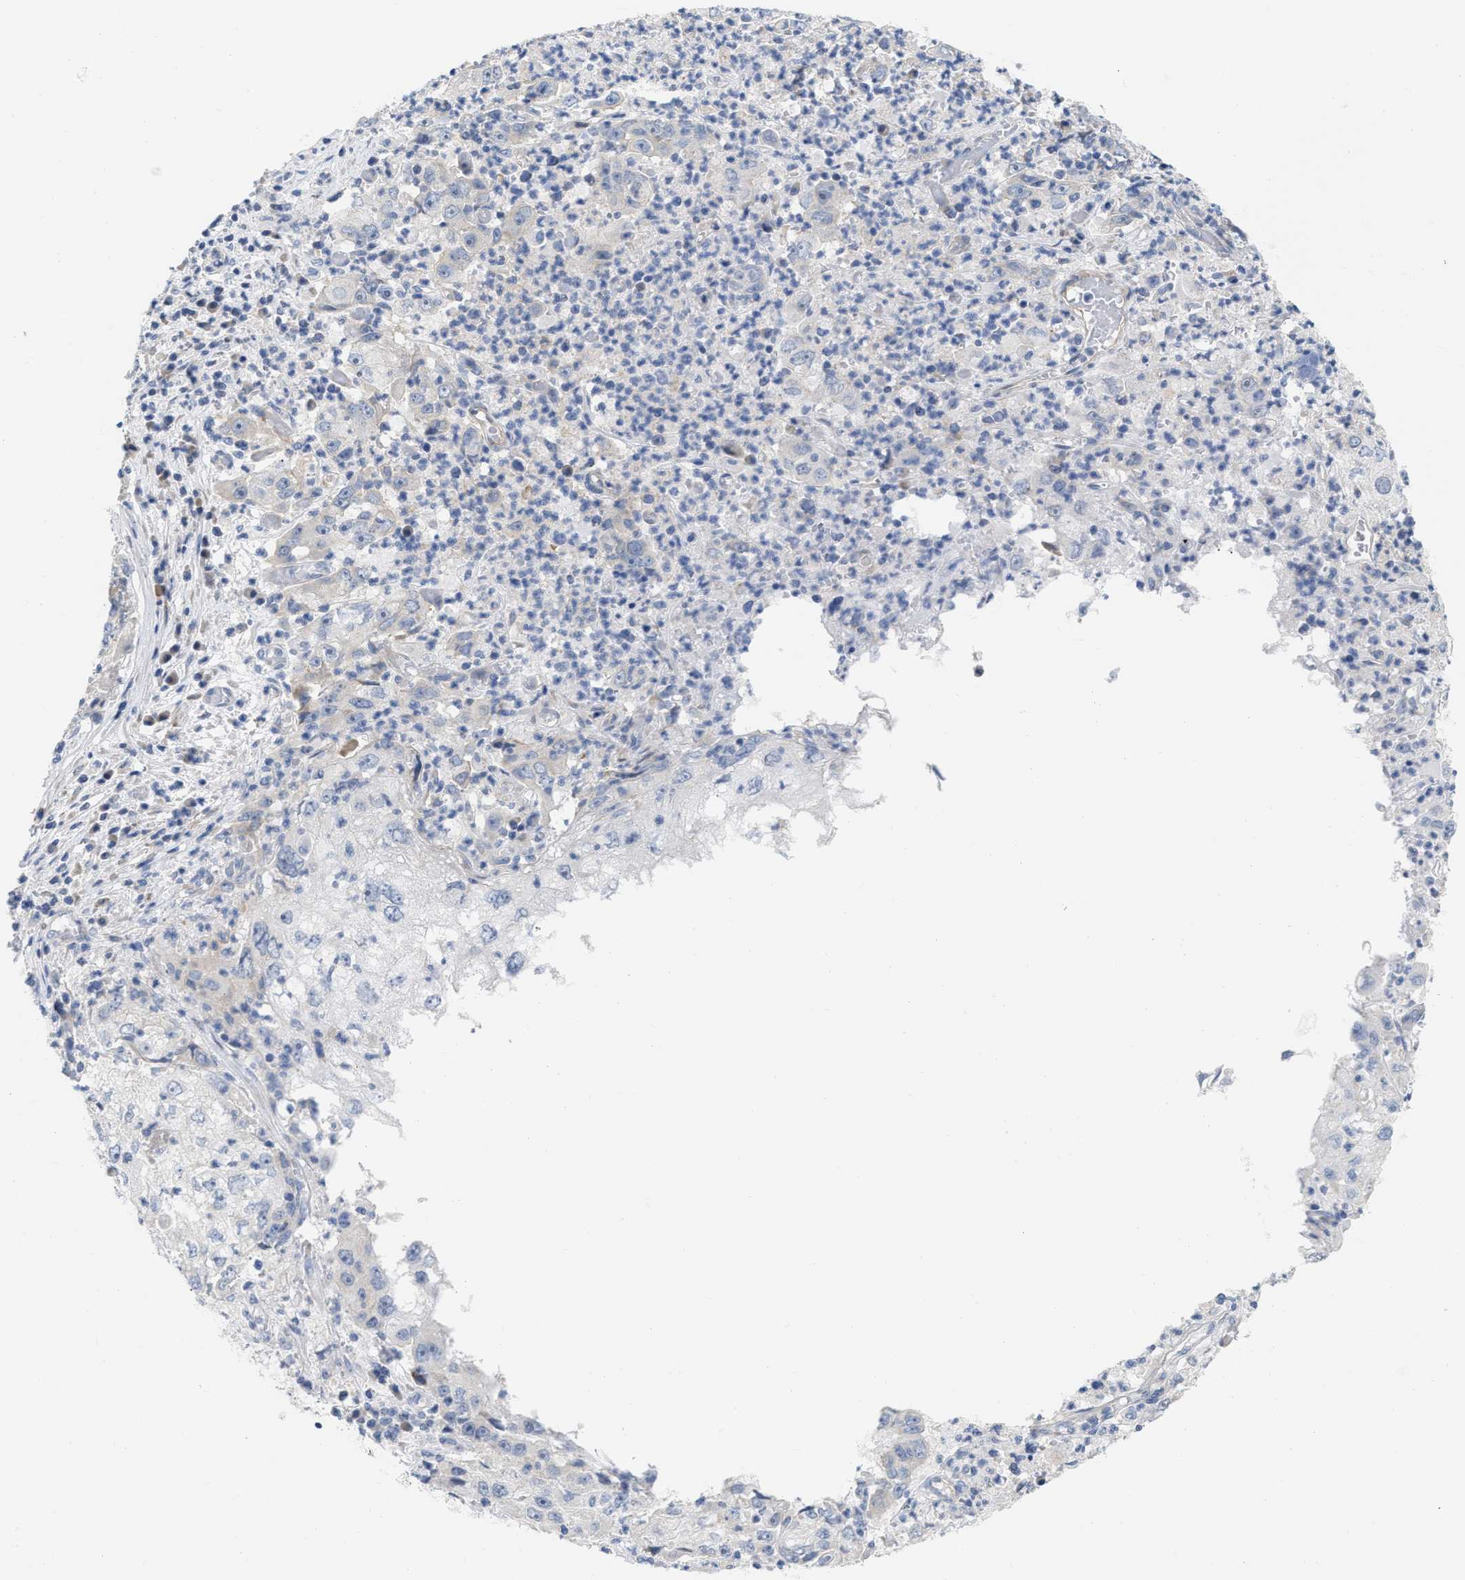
{"staining": {"intensity": "negative", "quantity": "none", "location": "none"}, "tissue": "cervical cancer", "cell_type": "Tumor cells", "image_type": "cancer", "snomed": [{"axis": "morphology", "description": "Squamous cell carcinoma, NOS"}, {"axis": "topography", "description": "Cervix"}], "caption": "Squamous cell carcinoma (cervical) was stained to show a protein in brown. There is no significant positivity in tumor cells.", "gene": "FHL1", "patient": {"sex": "female", "age": 36}}